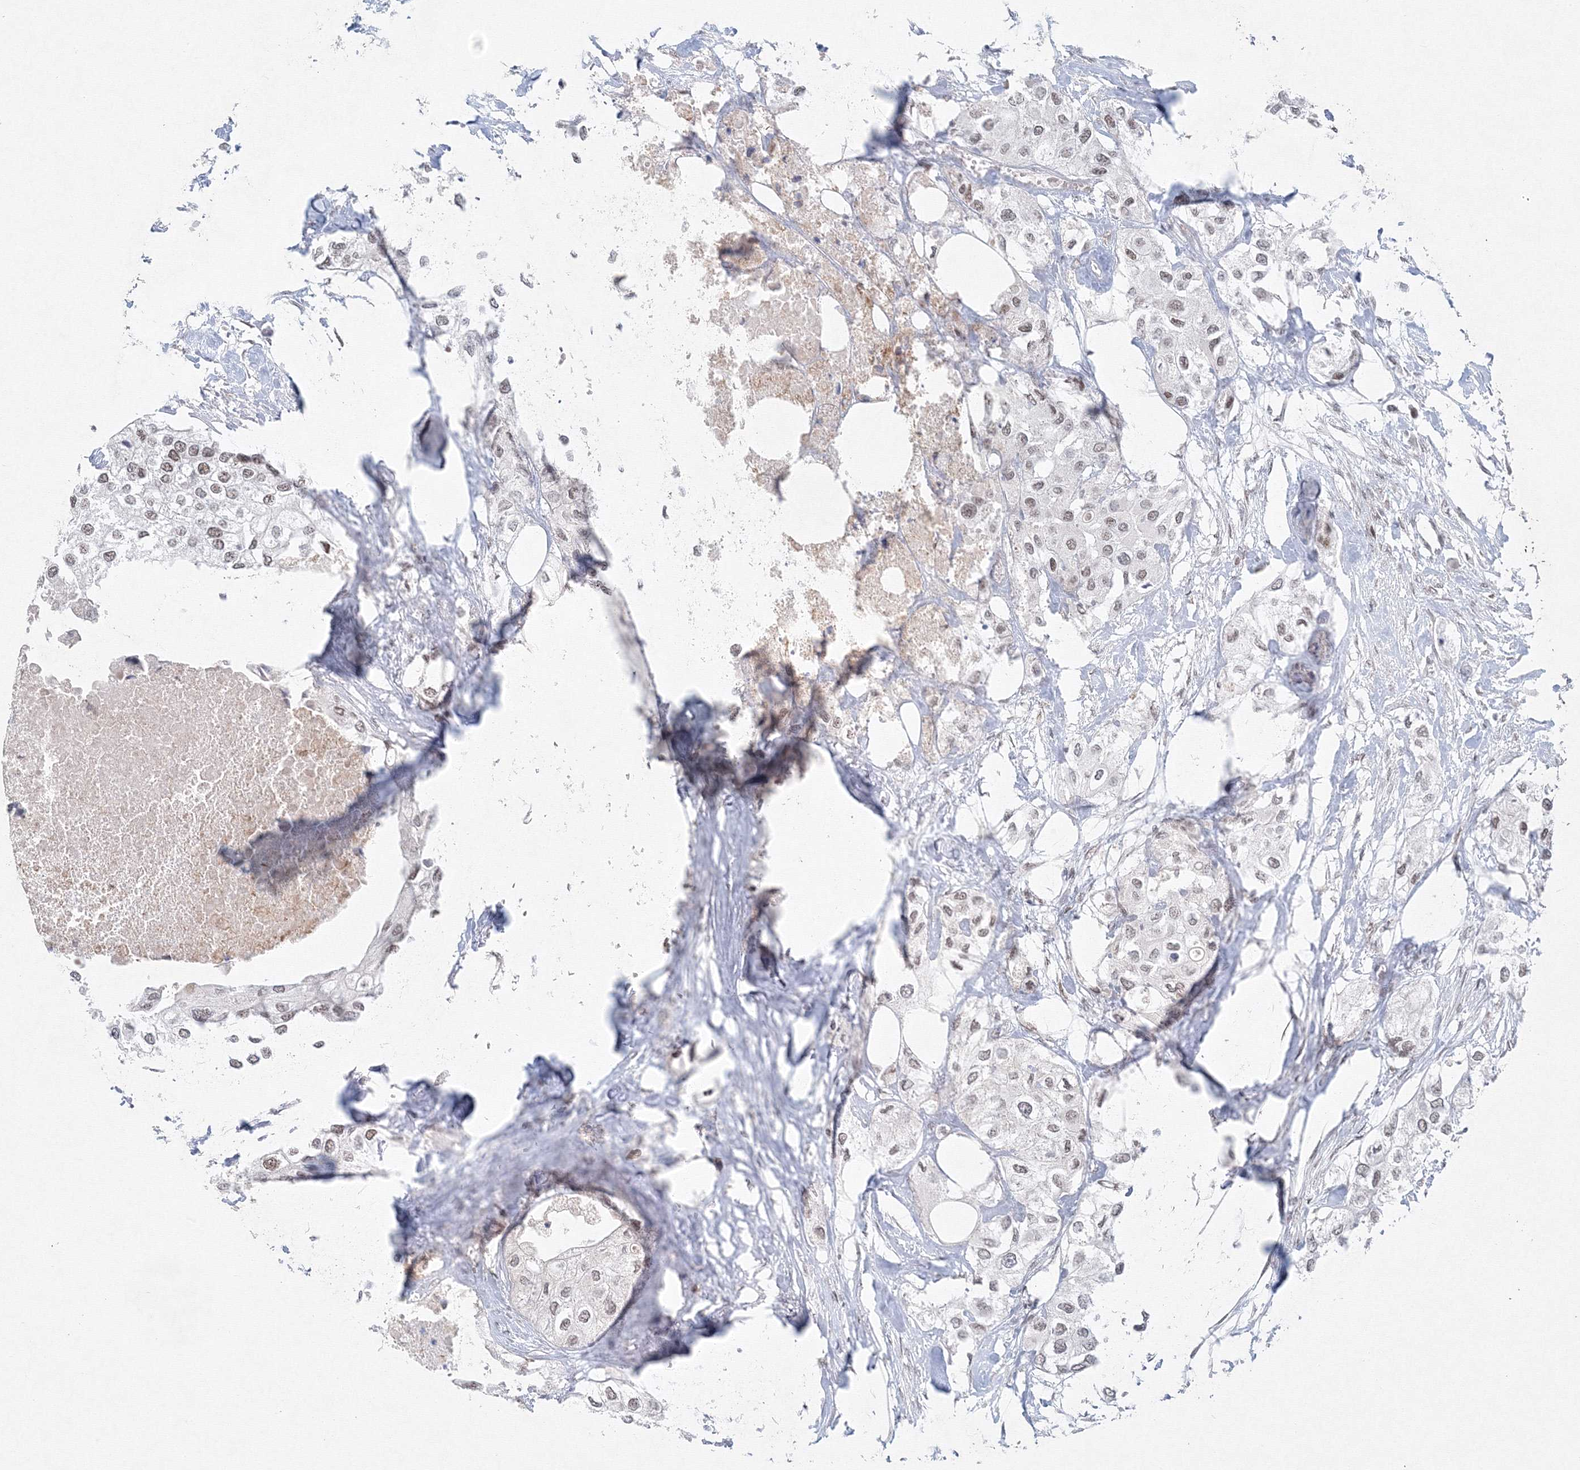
{"staining": {"intensity": "negative", "quantity": "none", "location": "none"}, "tissue": "urothelial cancer", "cell_type": "Tumor cells", "image_type": "cancer", "snomed": [{"axis": "morphology", "description": "Urothelial carcinoma, High grade"}, {"axis": "topography", "description": "Urinary bladder"}], "caption": "Immunohistochemistry image of neoplastic tissue: human urothelial carcinoma (high-grade) stained with DAB (3,3'-diaminobenzidine) exhibits no significant protein expression in tumor cells.", "gene": "KIF4A", "patient": {"sex": "male", "age": 64}}